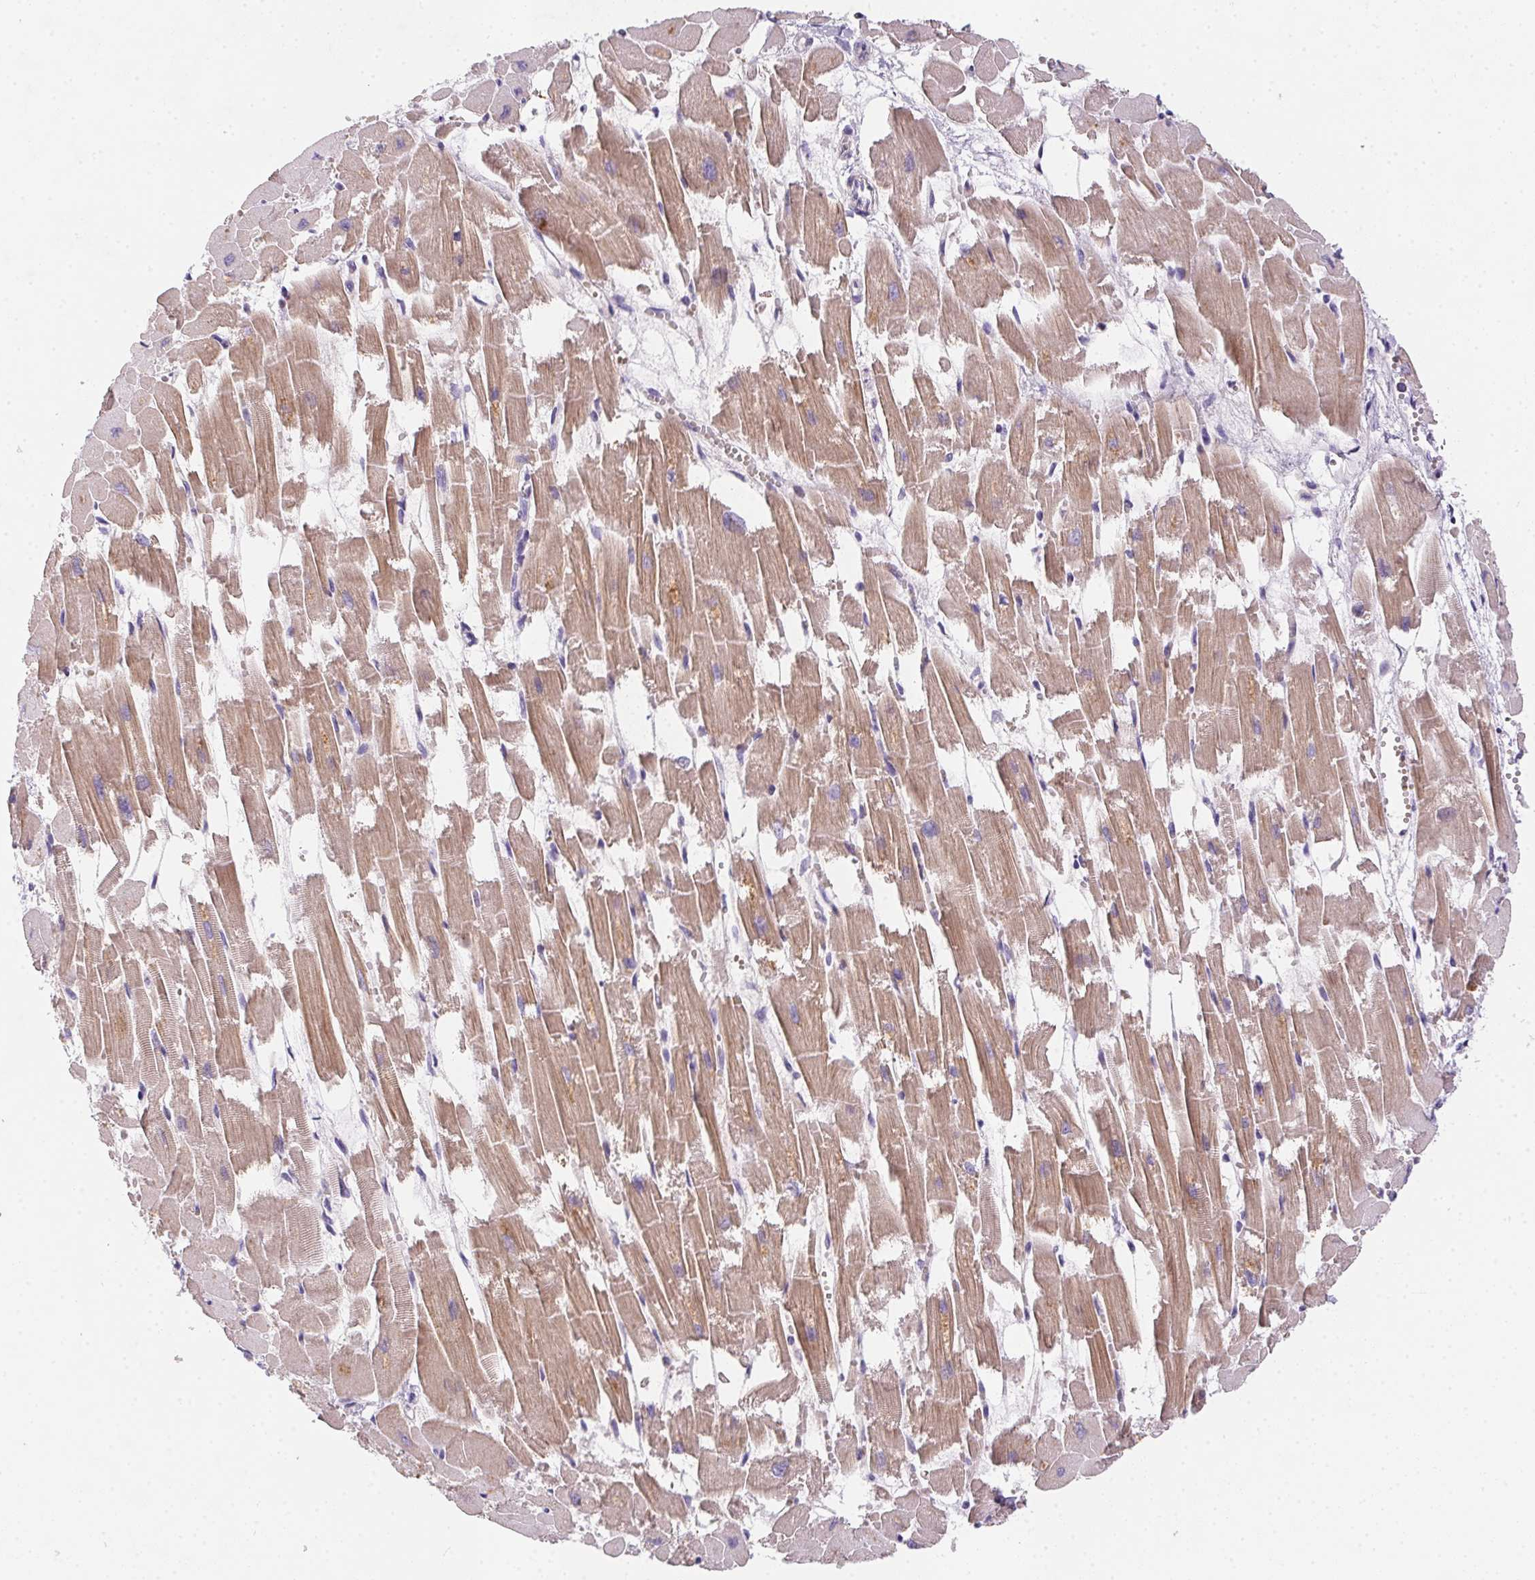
{"staining": {"intensity": "moderate", "quantity": "25%-75%", "location": "cytoplasmic/membranous"}, "tissue": "heart muscle", "cell_type": "Cardiomyocytes", "image_type": "normal", "snomed": [{"axis": "morphology", "description": "Normal tissue, NOS"}, {"axis": "topography", "description": "Heart"}], "caption": "Protein expression by immunohistochemistry (IHC) displays moderate cytoplasmic/membranous positivity in about 25%-75% of cardiomyocytes in normal heart muscle. Using DAB (brown) and hematoxylin (blue) stains, captured at high magnification using brightfield microscopy.", "gene": "HELLS", "patient": {"sex": "female", "age": 52}}